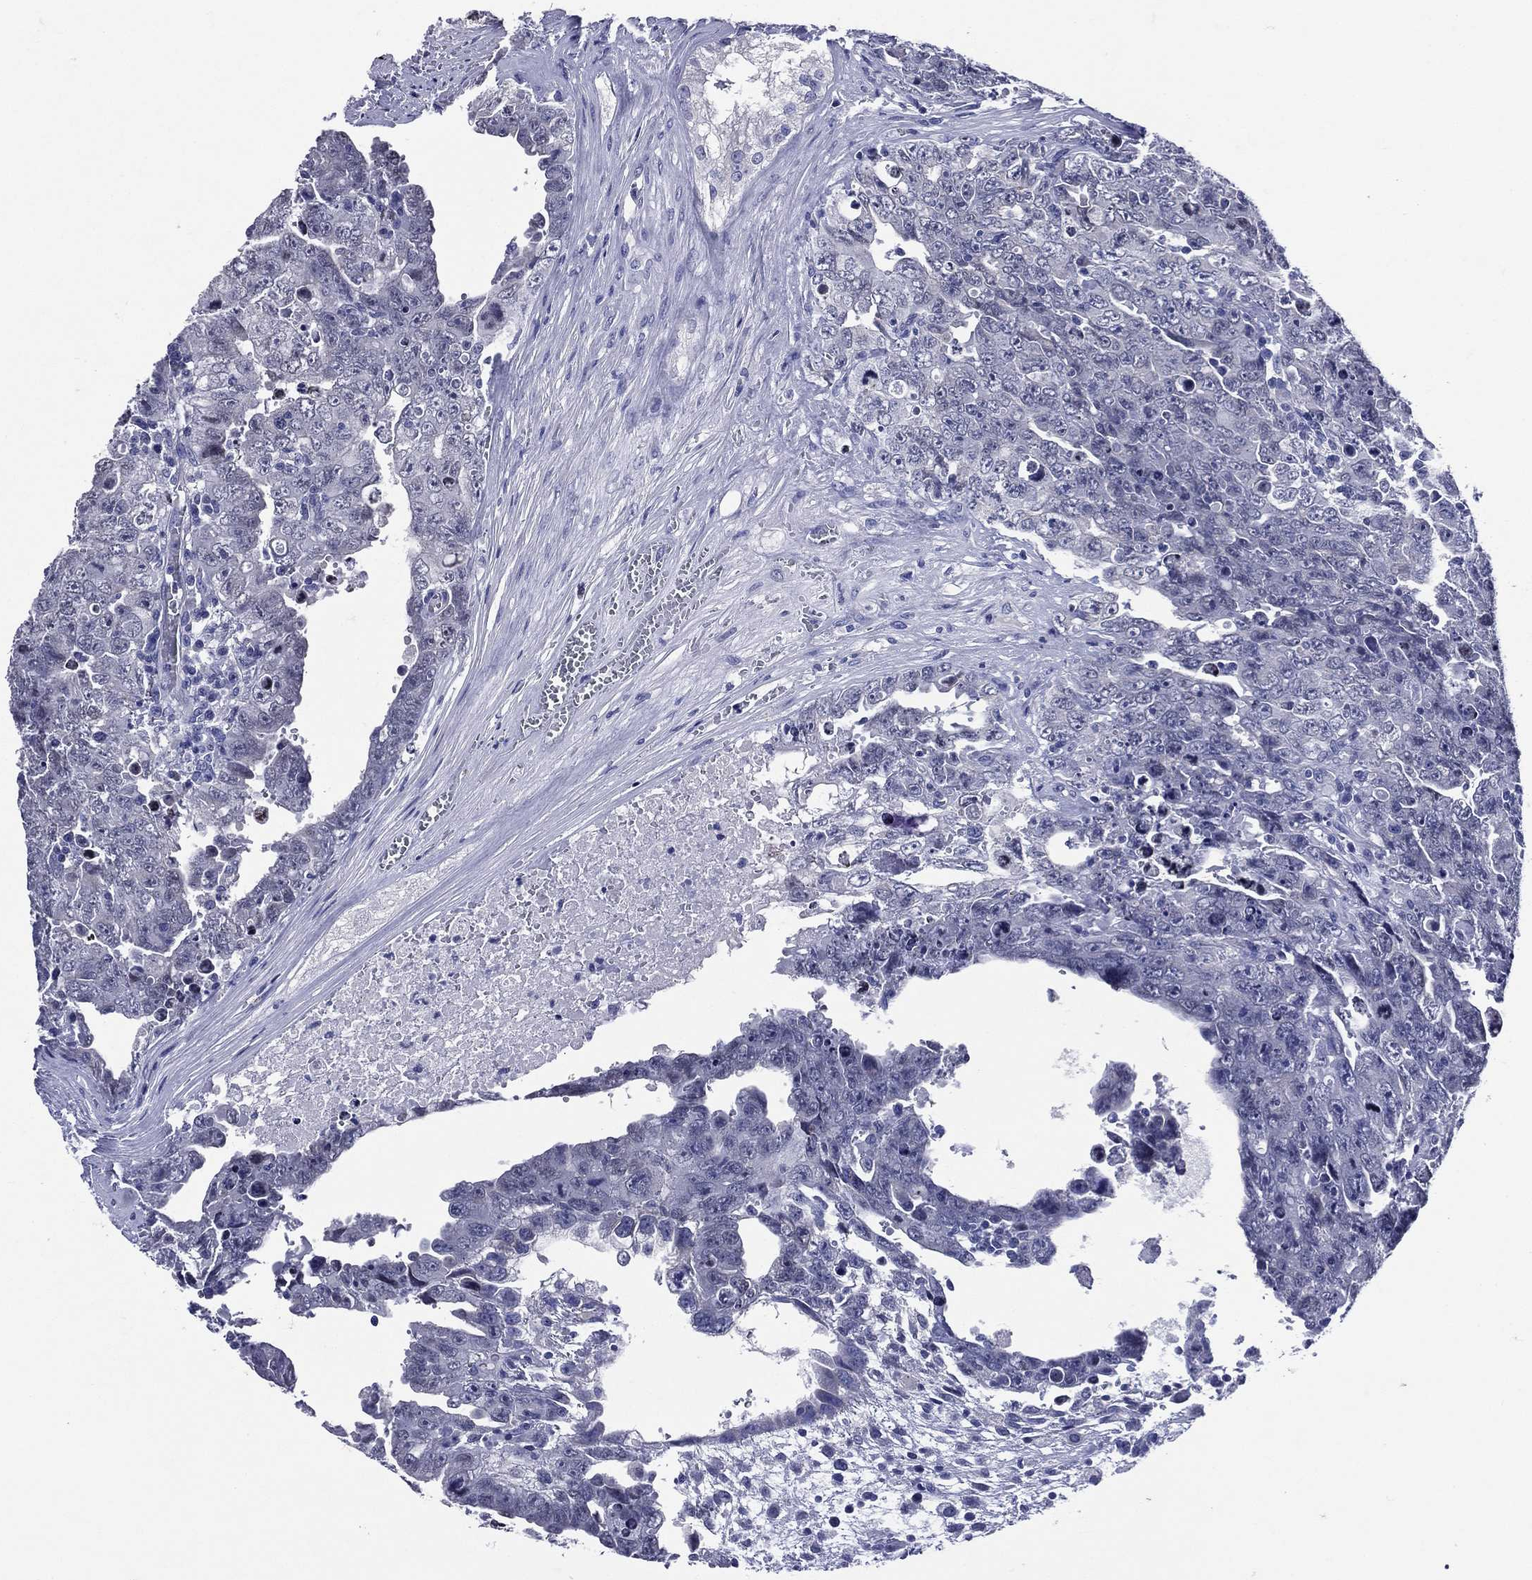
{"staining": {"intensity": "negative", "quantity": "none", "location": "none"}, "tissue": "testis cancer", "cell_type": "Tumor cells", "image_type": "cancer", "snomed": [{"axis": "morphology", "description": "Carcinoma, Embryonal, NOS"}, {"axis": "topography", "description": "Testis"}], "caption": "This image is of testis embryonal carcinoma stained with IHC to label a protein in brown with the nuclei are counter-stained blue. There is no positivity in tumor cells.", "gene": "TGM1", "patient": {"sex": "male", "age": 24}}